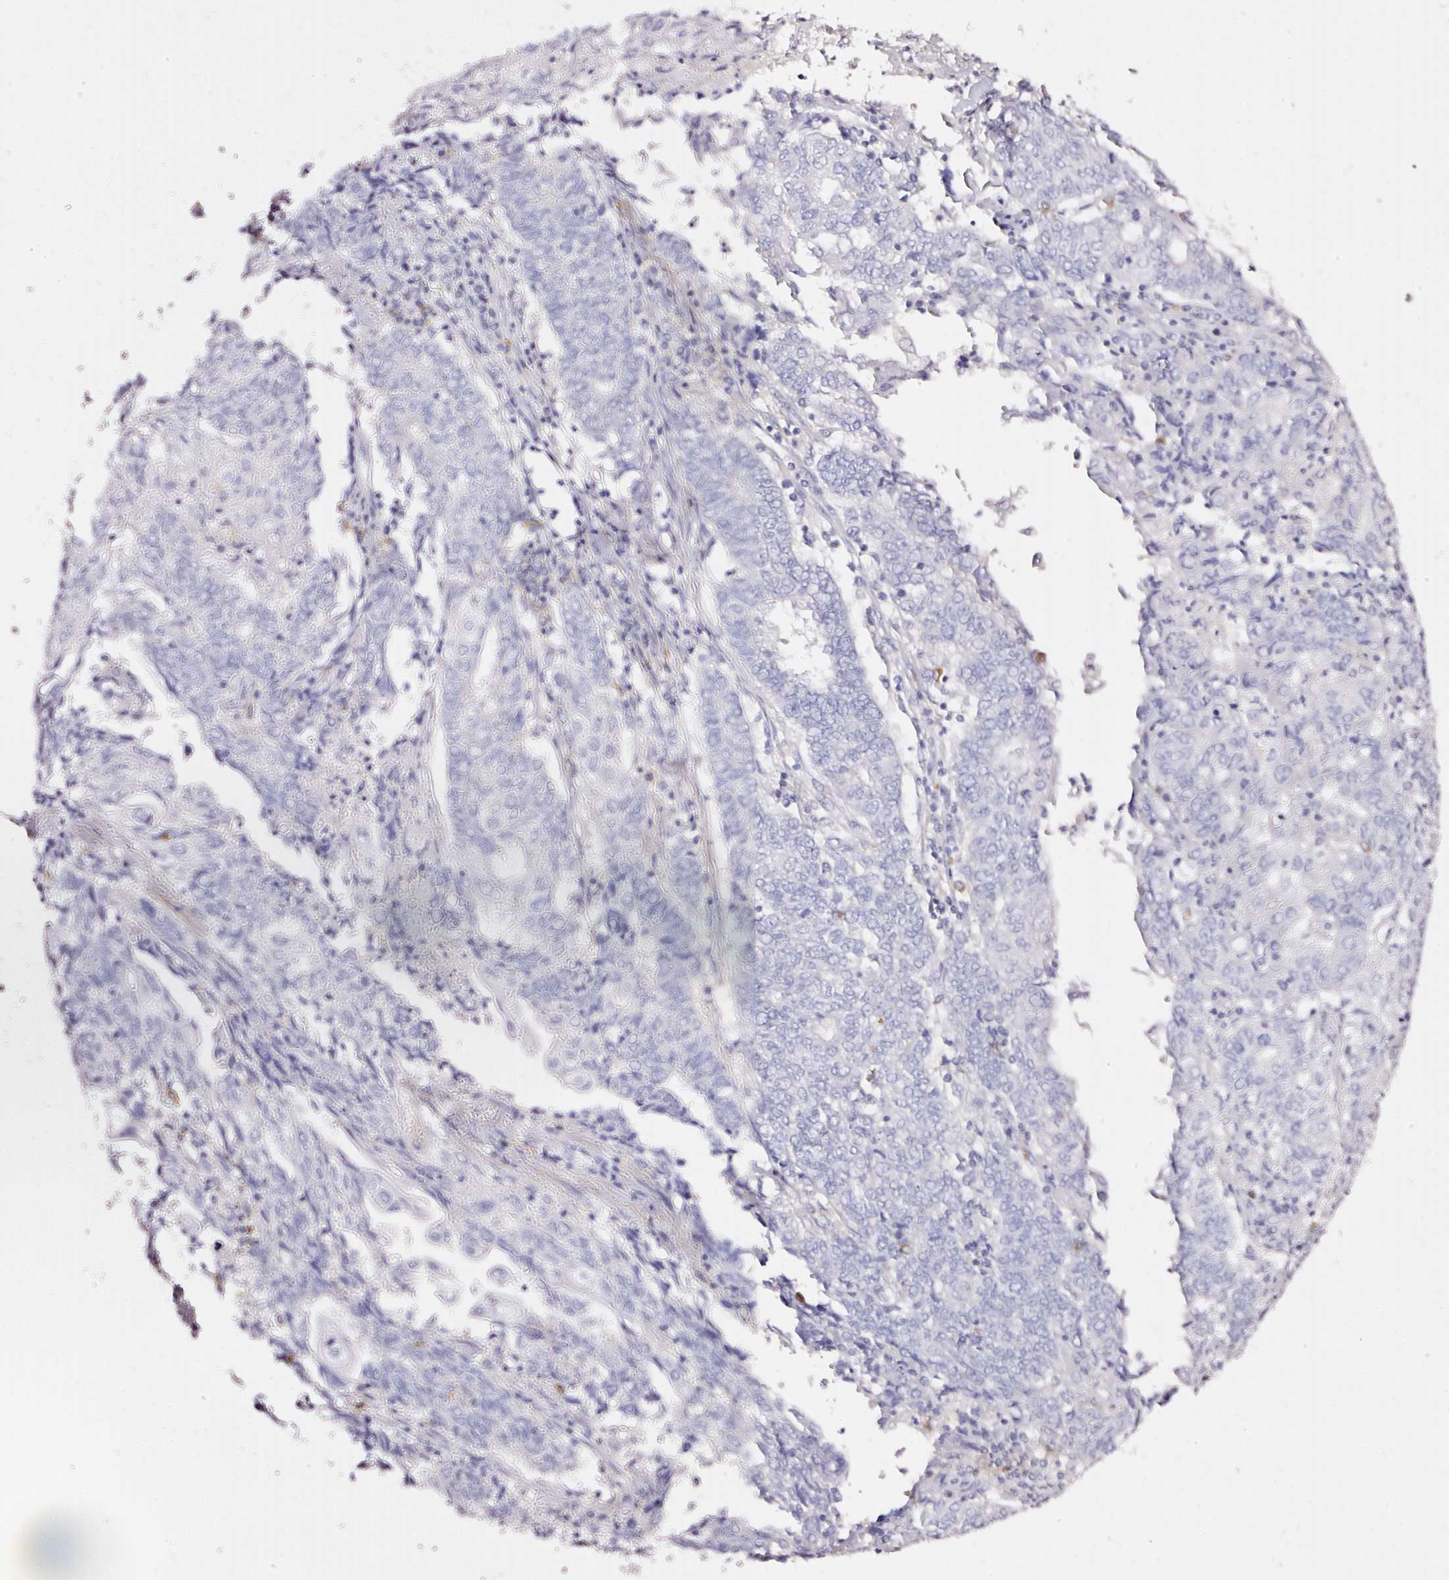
{"staining": {"intensity": "negative", "quantity": "none", "location": "none"}, "tissue": "endometrial cancer", "cell_type": "Tumor cells", "image_type": "cancer", "snomed": [{"axis": "morphology", "description": "Adenocarcinoma, NOS"}, {"axis": "topography", "description": "Endometrium"}], "caption": "The immunohistochemistry (IHC) histopathology image has no significant staining in tumor cells of endometrial adenocarcinoma tissue.", "gene": "CYB561A3", "patient": {"sex": "female", "age": 54}}